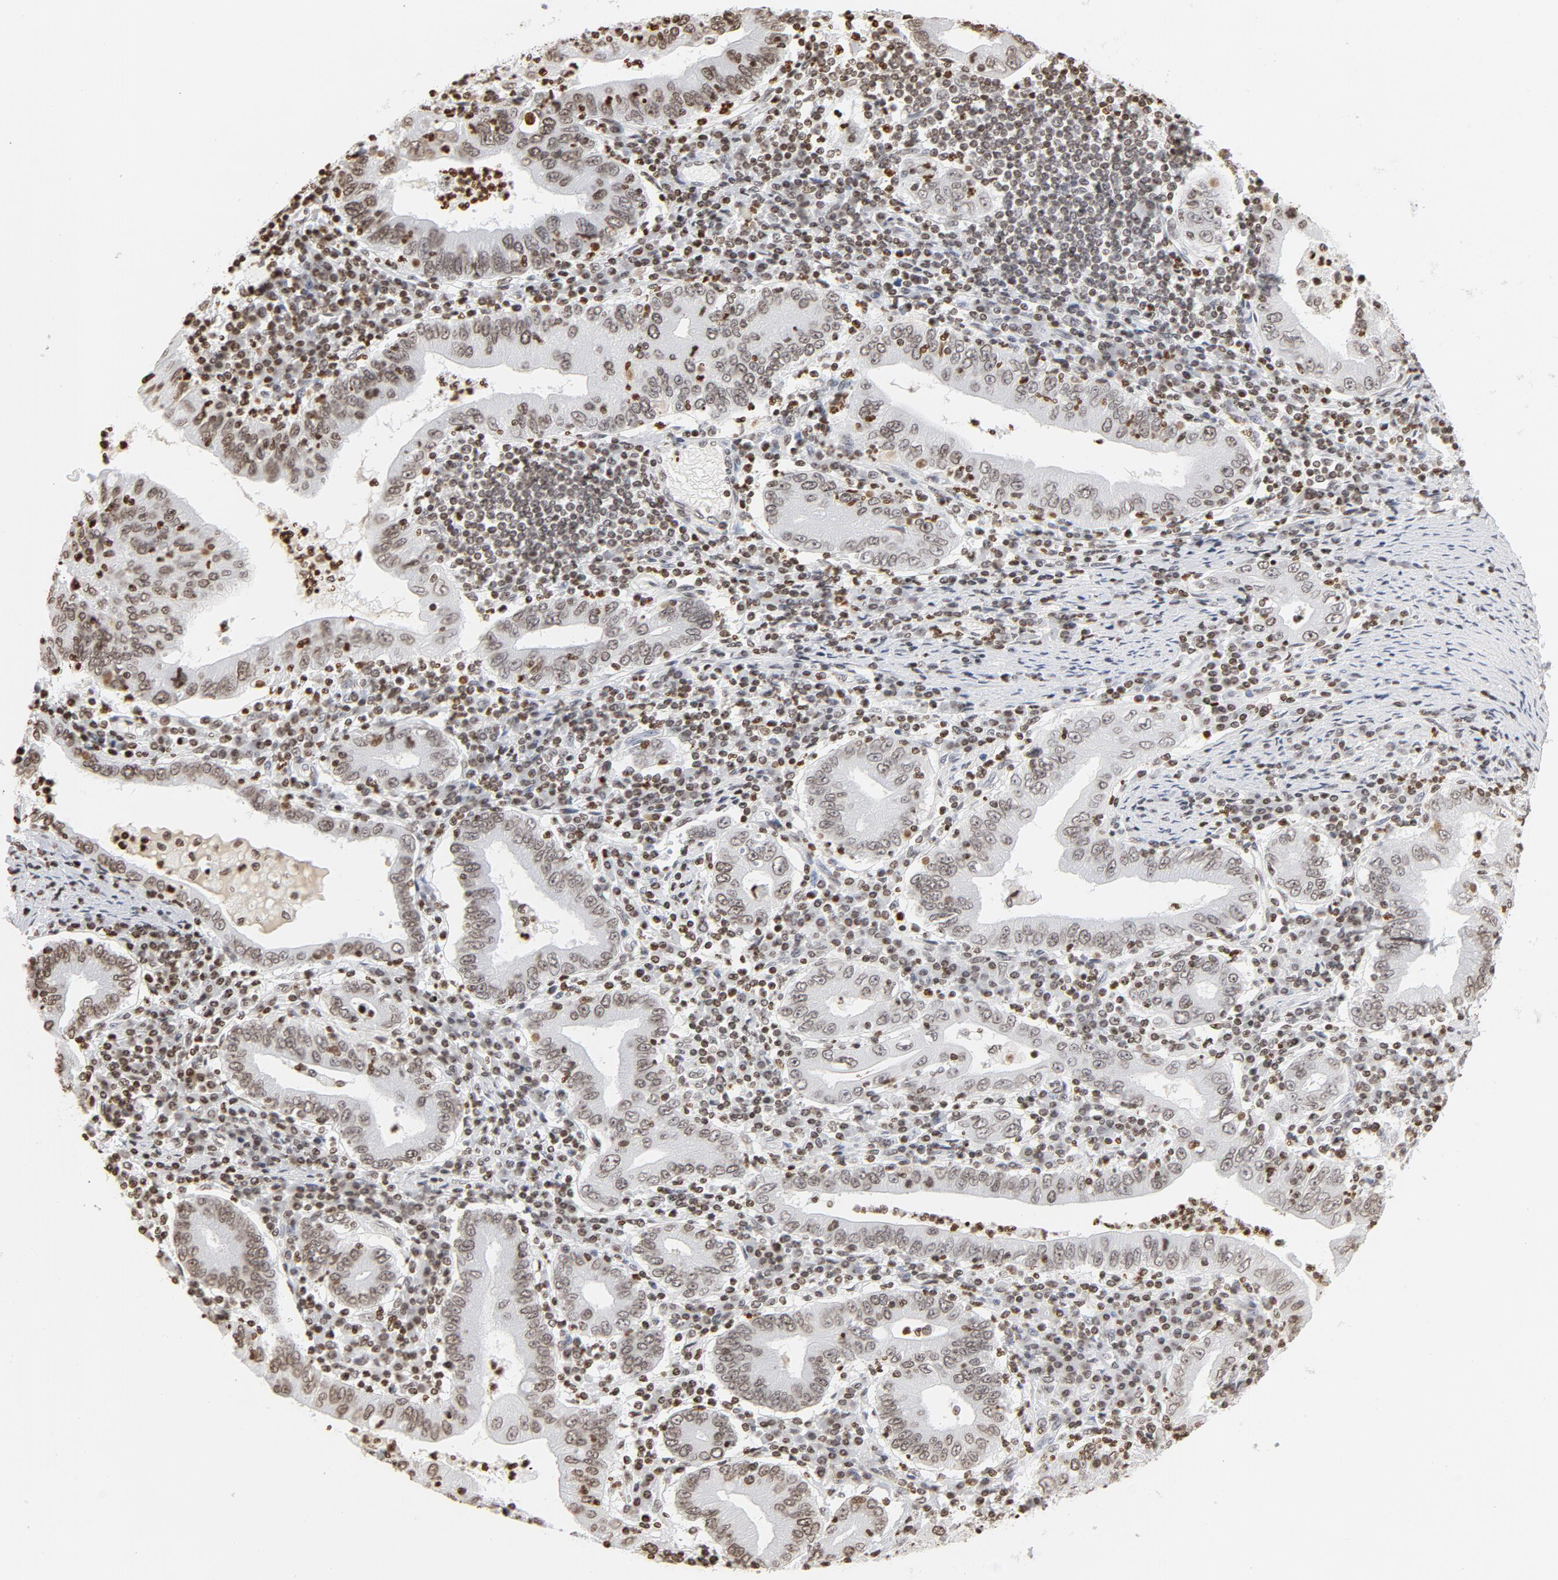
{"staining": {"intensity": "weak", "quantity": ">75%", "location": "nuclear"}, "tissue": "stomach cancer", "cell_type": "Tumor cells", "image_type": "cancer", "snomed": [{"axis": "morphology", "description": "Normal tissue, NOS"}, {"axis": "morphology", "description": "Adenocarcinoma, NOS"}, {"axis": "topography", "description": "Esophagus"}, {"axis": "topography", "description": "Stomach, upper"}, {"axis": "topography", "description": "Peripheral nerve tissue"}], "caption": "Adenocarcinoma (stomach) stained with a brown dye reveals weak nuclear positive expression in approximately >75% of tumor cells.", "gene": "H2AC12", "patient": {"sex": "male", "age": 62}}